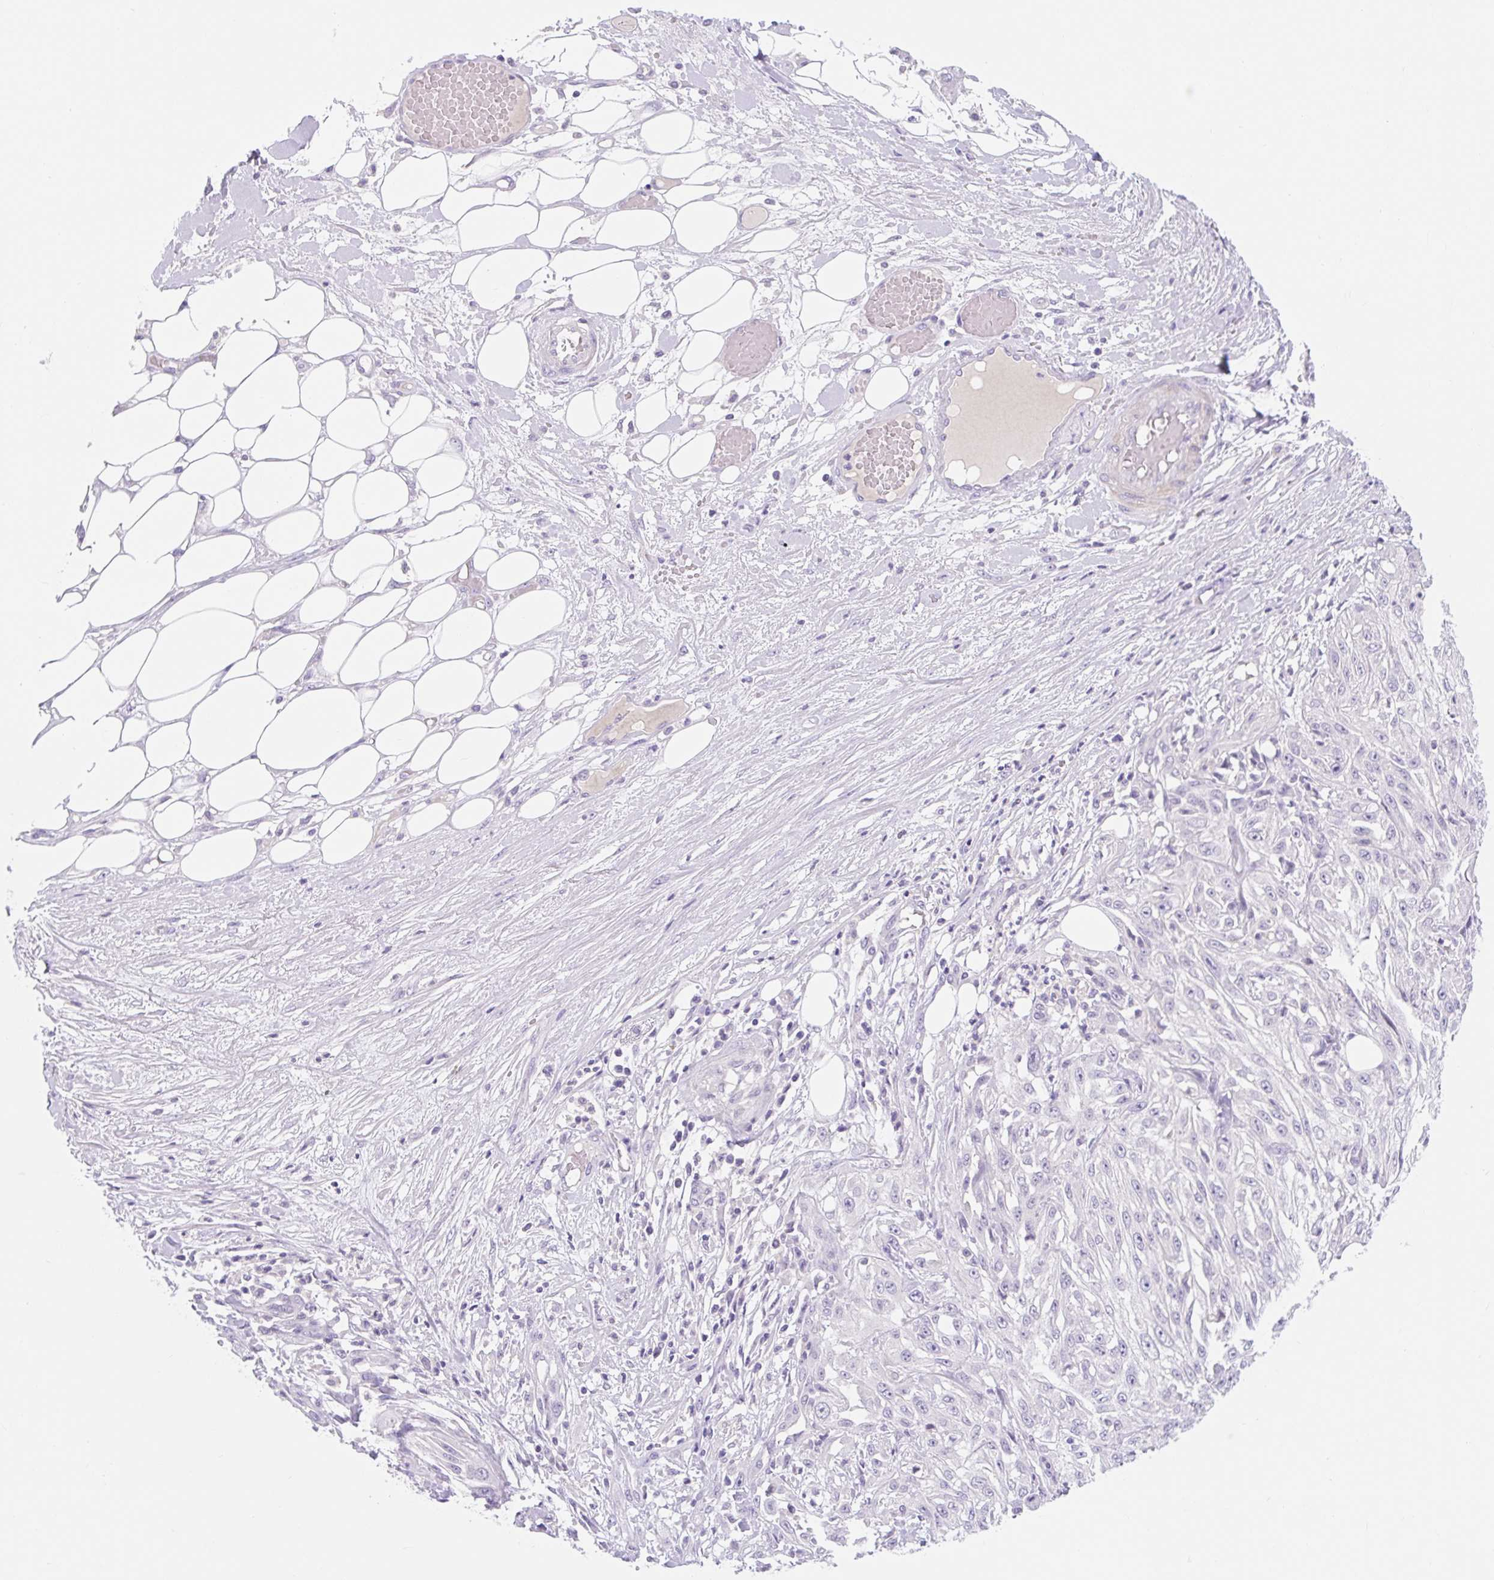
{"staining": {"intensity": "negative", "quantity": "none", "location": "none"}, "tissue": "skin cancer", "cell_type": "Tumor cells", "image_type": "cancer", "snomed": [{"axis": "morphology", "description": "Squamous cell carcinoma, NOS"}, {"axis": "morphology", "description": "Squamous cell carcinoma, metastatic, NOS"}, {"axis": "topography", "description": "Skin"}, {"axis": "topography", "description": "Lymph node"}], "caption": "The IHC photomicrograph has no significant expression in tumor cells of skin cancer (squamous cell carcinoma) tissue.", "gene": "SLC28A1", "patient": {"sex": "male", "age": 75}}